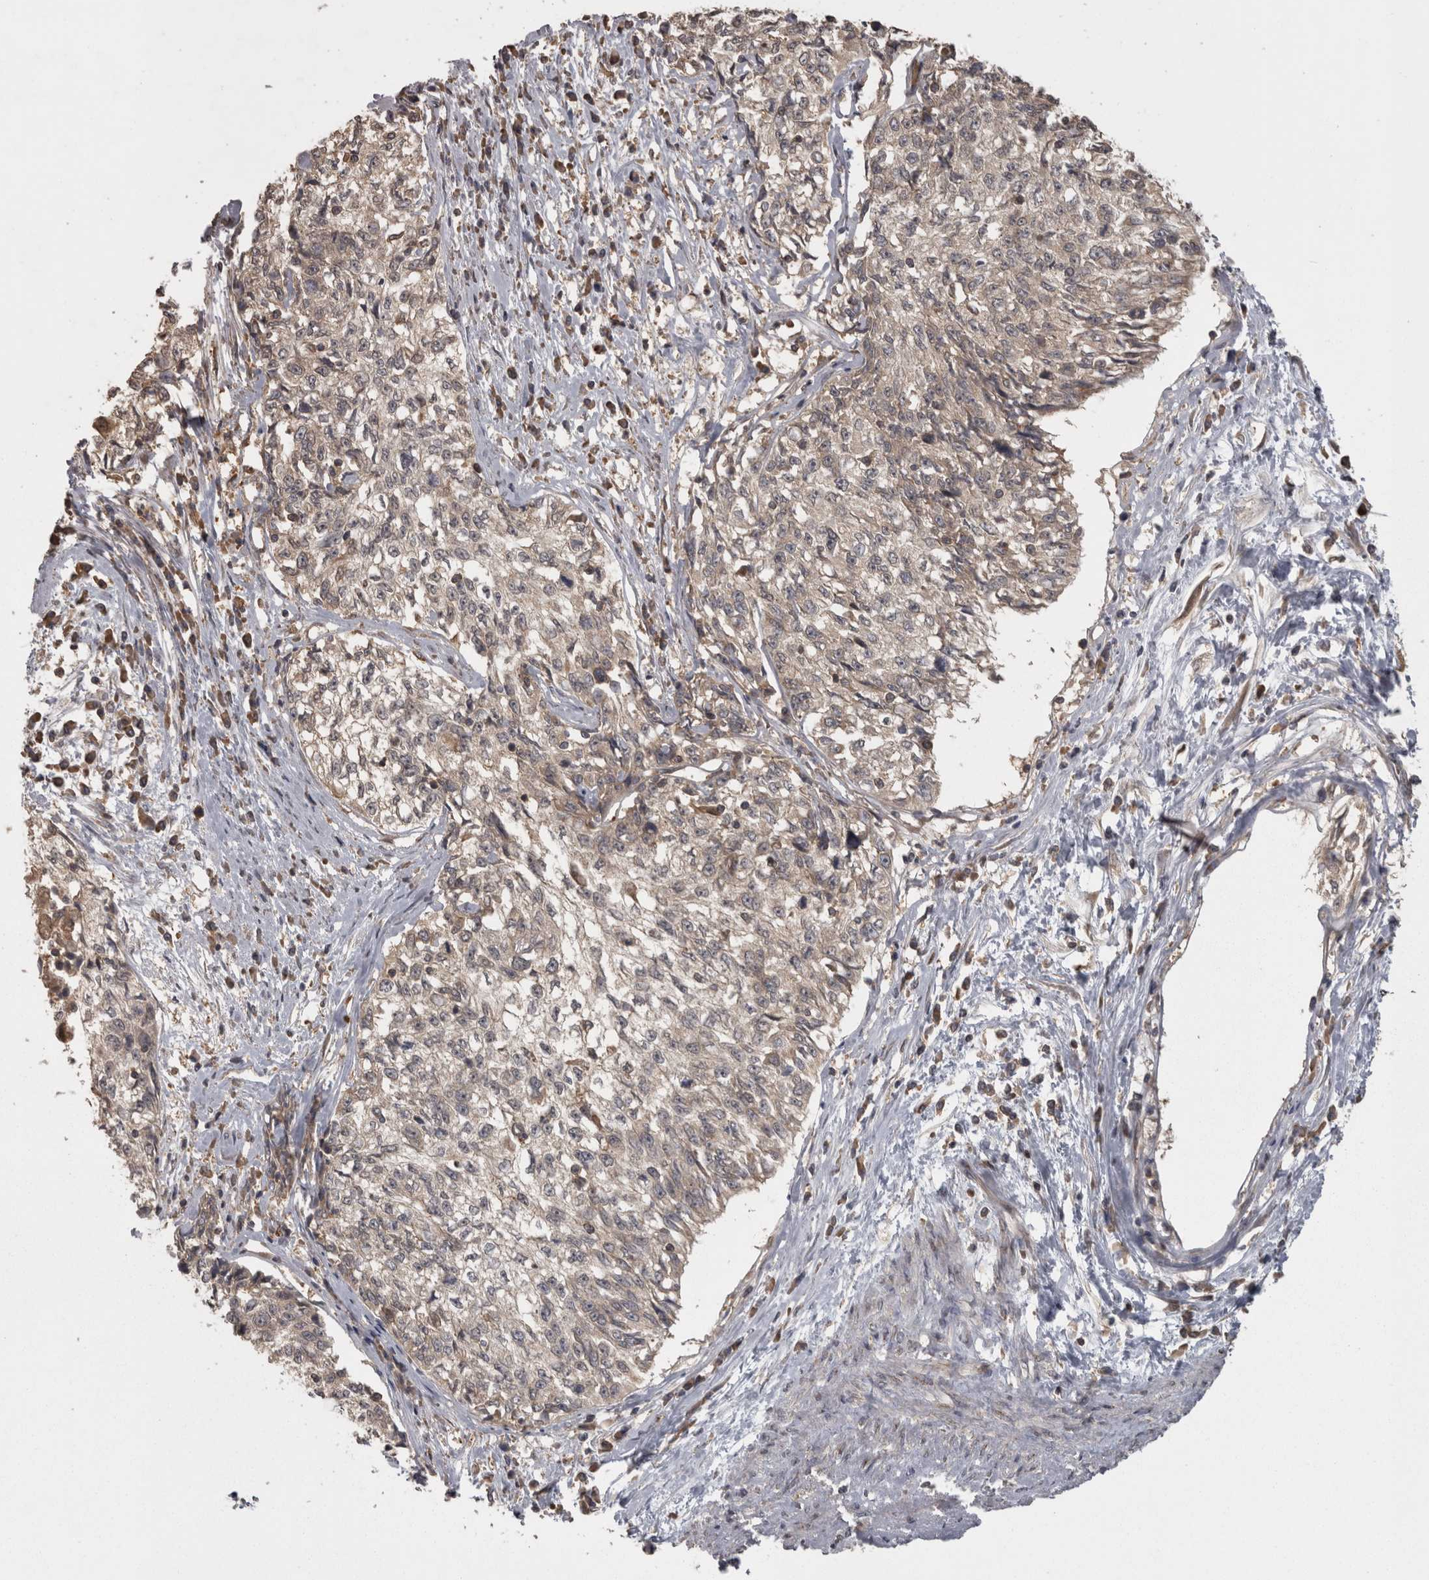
{"staining": {"intensity": "weak", "quantity": ">75%", "location": "cytoplasmic/membranous"}, "tissue": "cervical cancer", "cell_type": "Tumor cells", "image_type": "cancer", "snomed": [{"axis": "morphology", "description": "Squamous cell carcinoma, NOS"}, {"axis": "topography", "description": "Cervix"}], "caption": "The photomicrograph exhibits immunohistochemical staining of cervical cancer (squamous cell carcinoma). There is weak cytoplasmic/membranous staining is identified in about >75% of tumor cells.", "gene": "MICU3", "patient": {"sex": "female", "age": 57}}